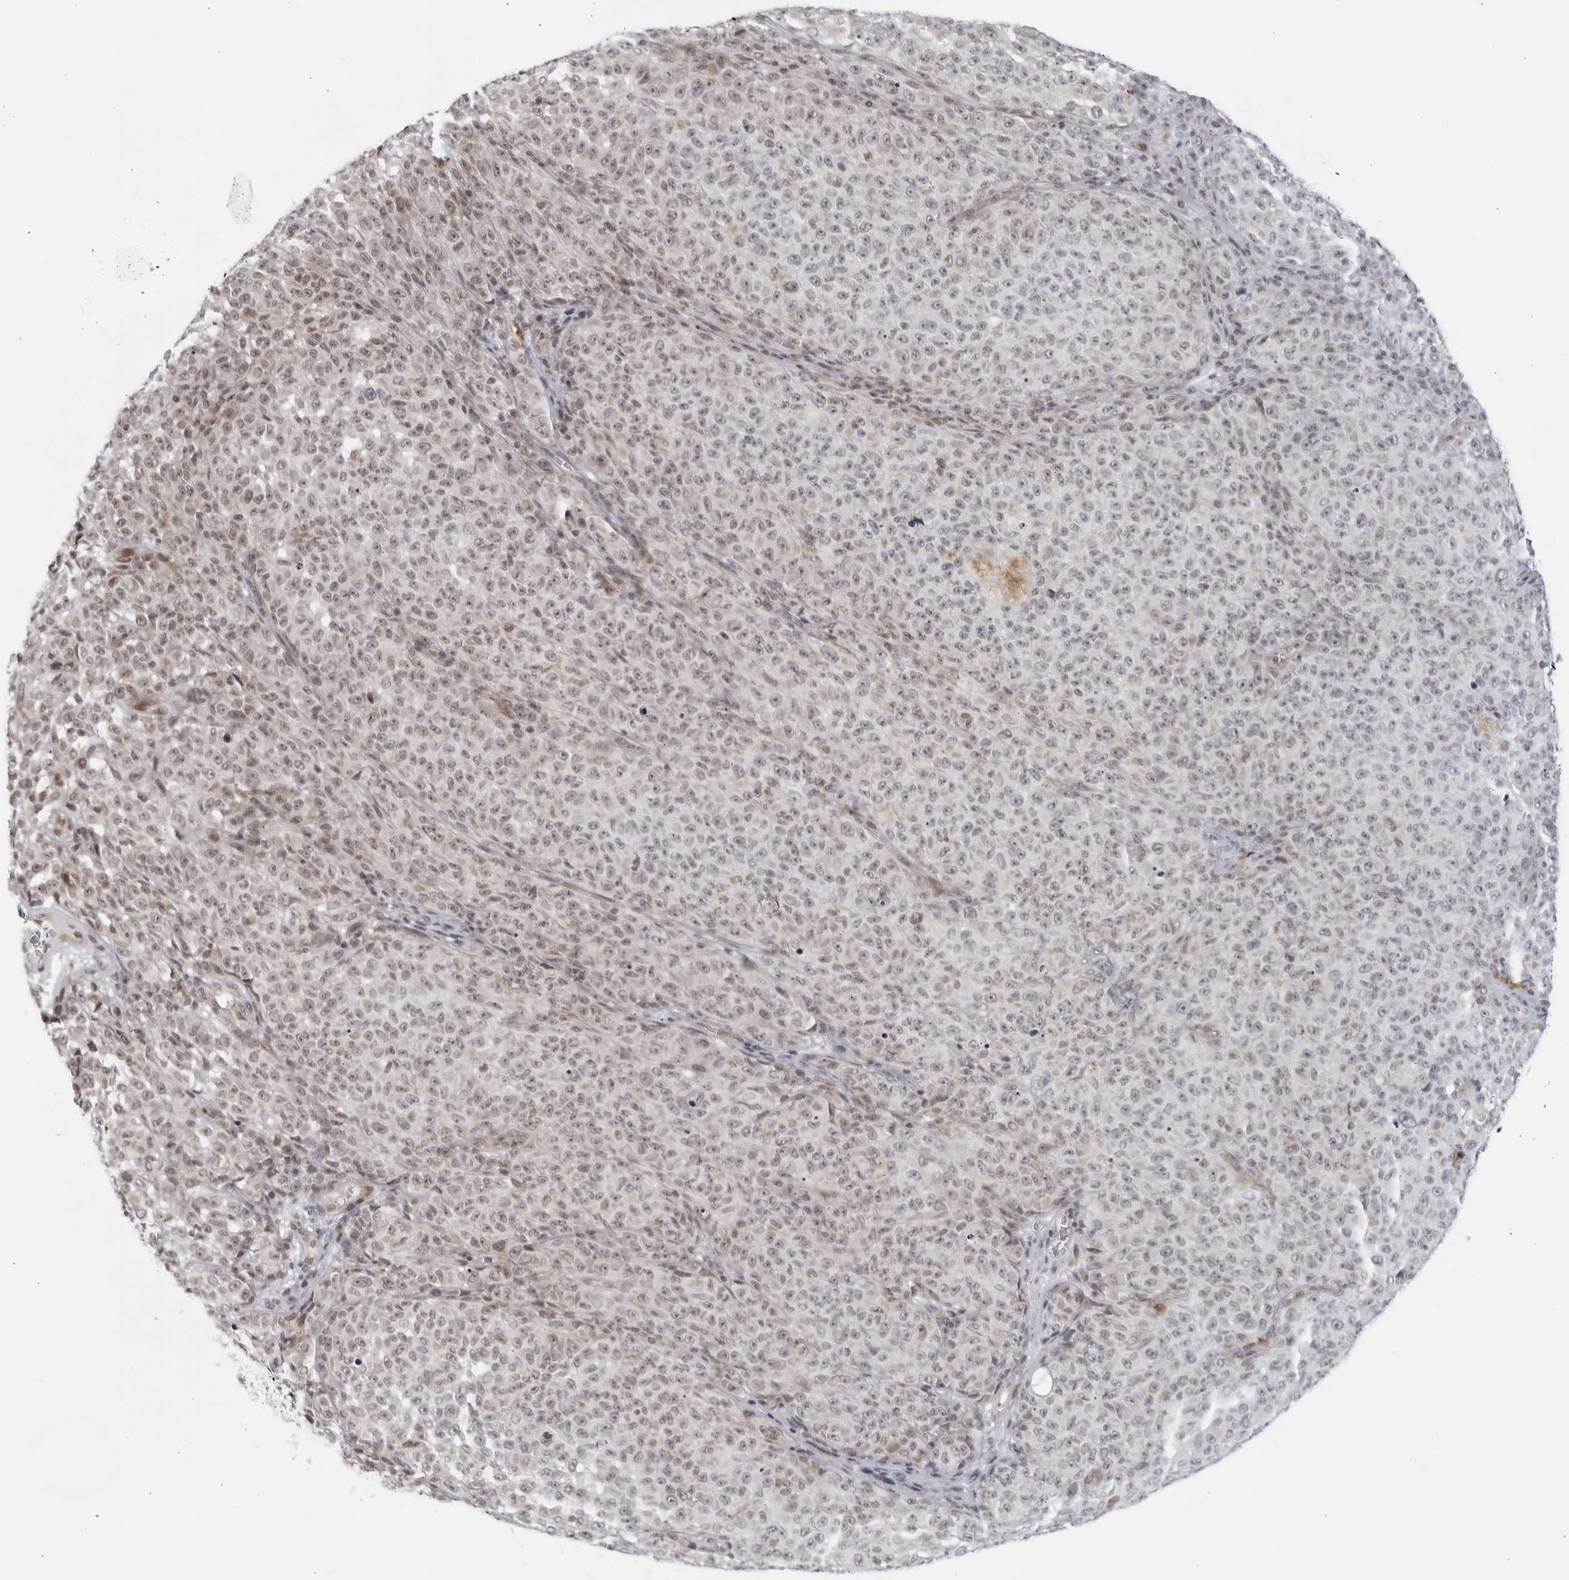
{"staining": {"intensity": "negative", "quantity": "none", "location": "none"}, "tissue": "melanoma", "cell_type": "Tumor cells", "image_type": "cancer", "snomed": [{"axis": "morphology", "description": "Malignant melanoma, NOS"}, {"axis": "topography", "description": "Skin"}], "caption": "Immunohistochemical staining of malignant melanoma shows no significant positivity in tumor cells.", "gene": "RAB11FIP3", "patient": {"sex": "female", "age": 82}}